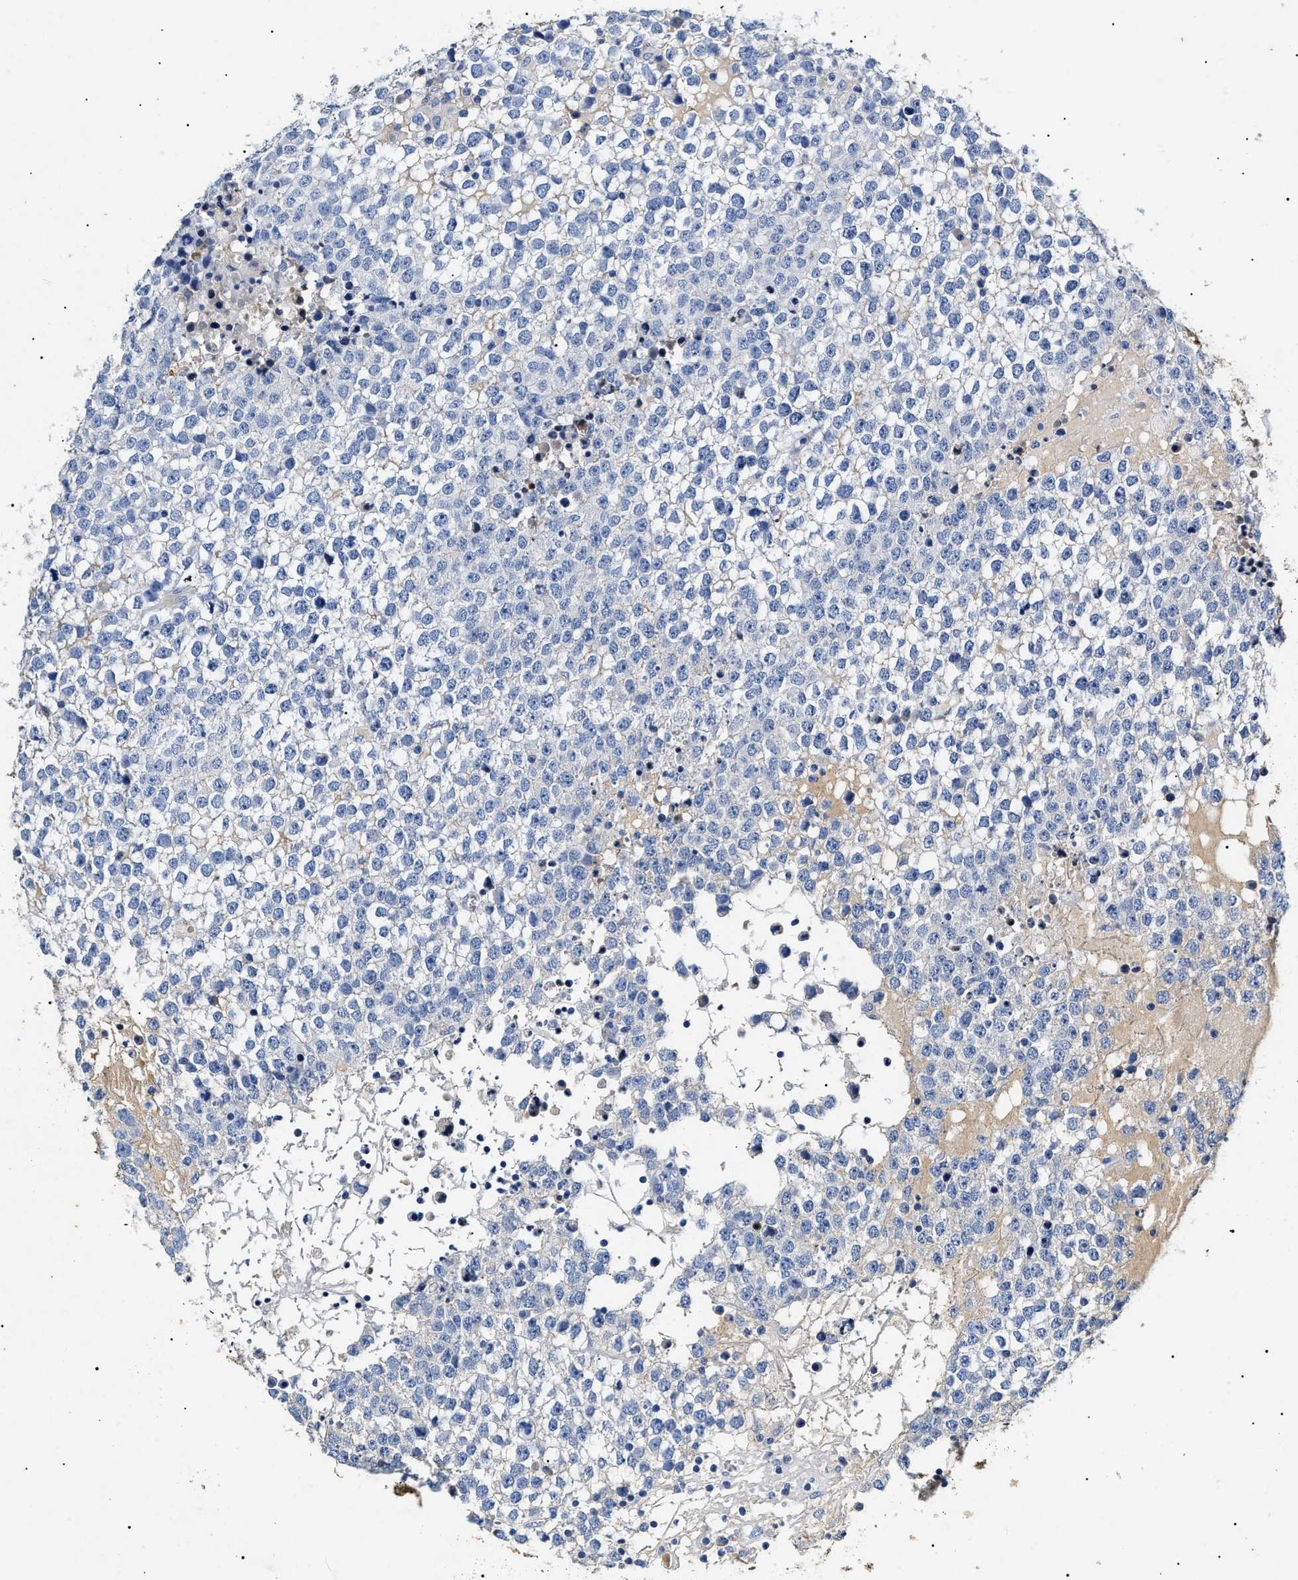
{"staining": {"intensity": "negative", "quantity": "none", "location": "none"}, "tissue": "testis cancer", "cell_type": "Tumor cells", "image_type": "cancer", "snomed": [{"axis": "morphology", "description": "Seminoma, NOS"}, {"axis": "topography", "description": "Testis"}], "caption": "This is an immunohistochemistry (IHC) histopathology image of human testis seminoma. There is no staining in tumor cells.", "gene": "LRRC8E", "patient": {"sex": "male", "age": 65}}